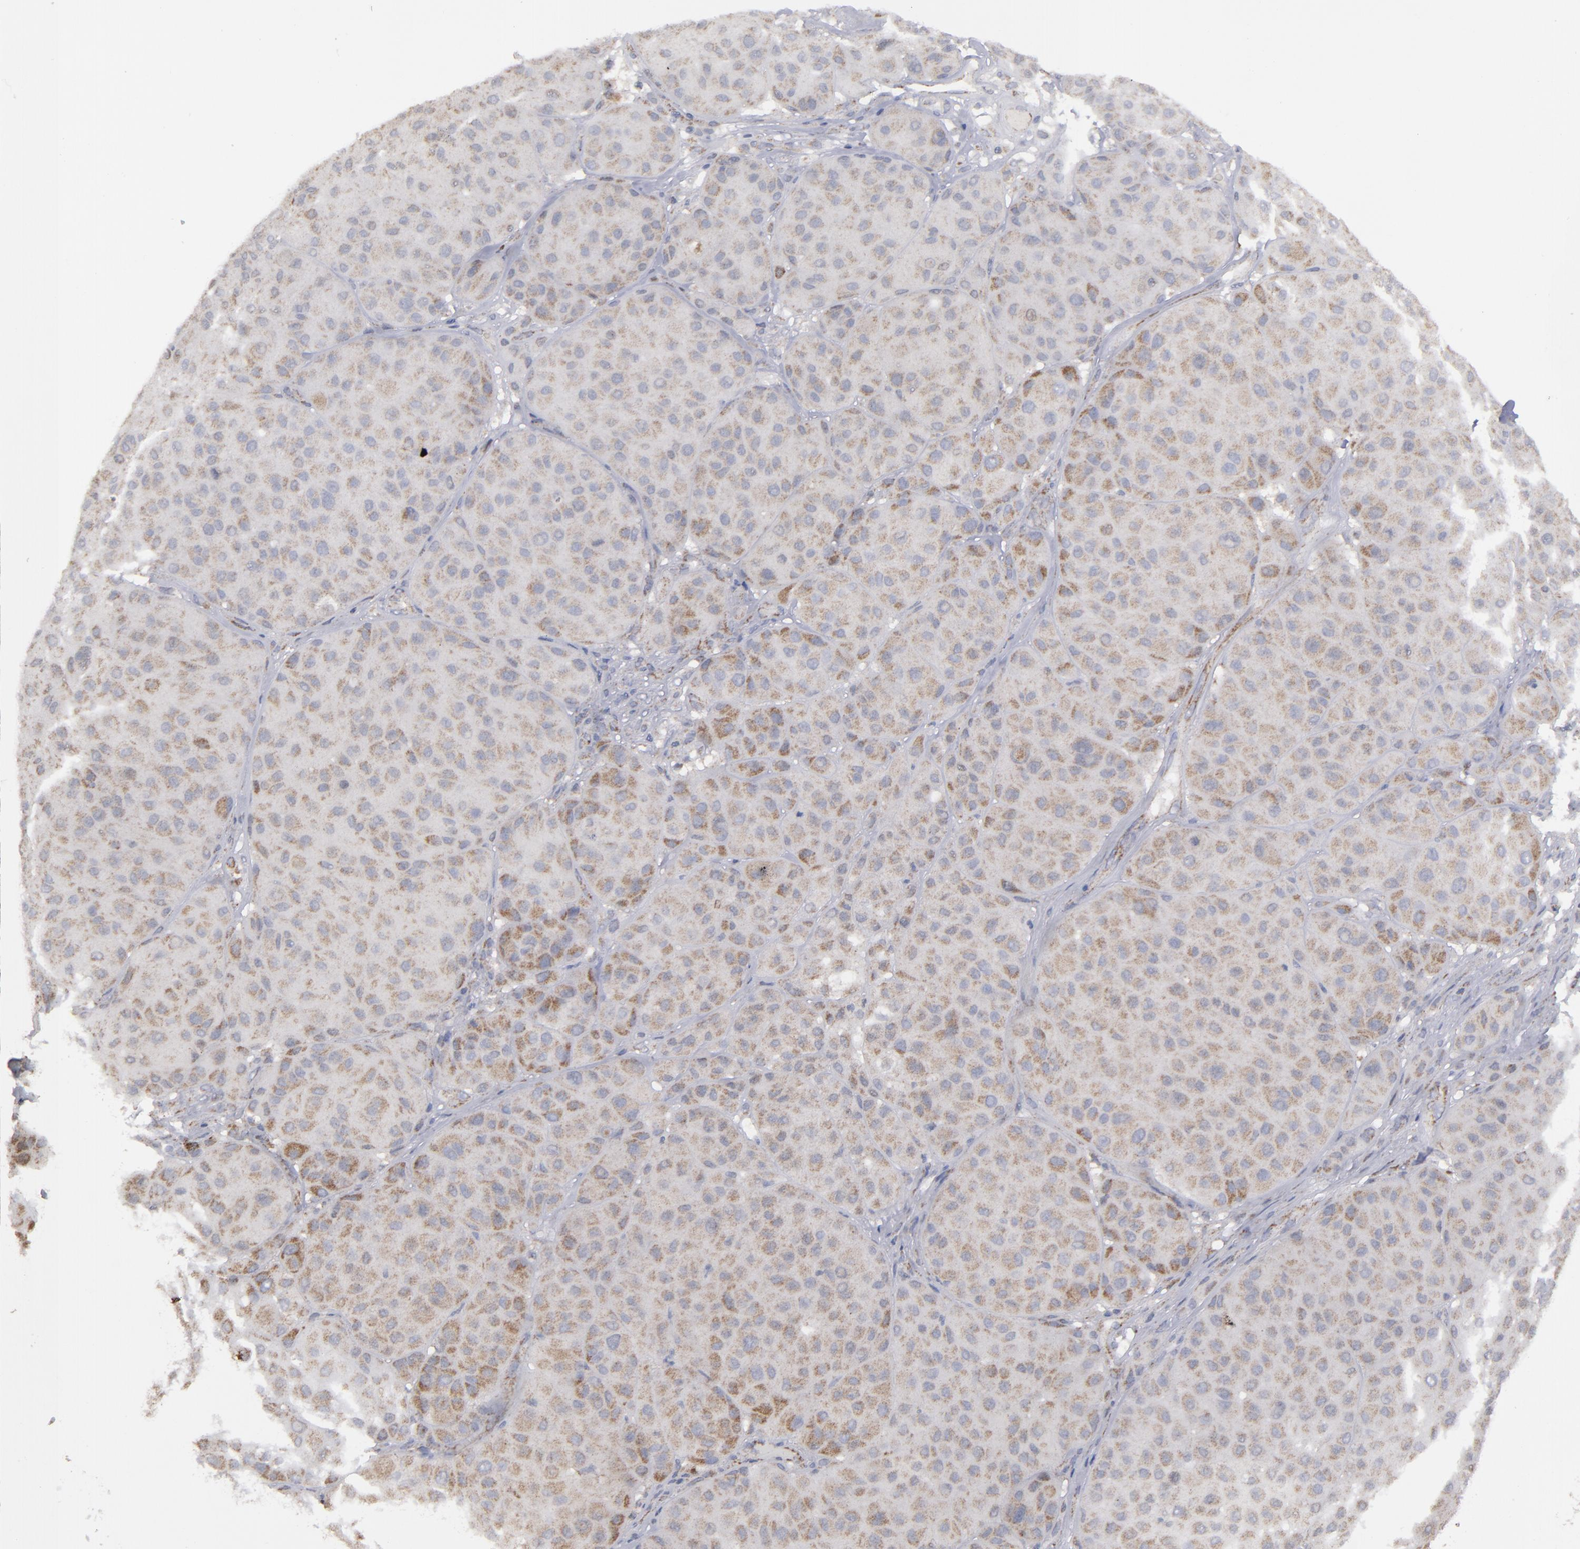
{"staining": {"intensity": "moderate", "quantity": ">75%", "location": "cytoplasmic/membranous"}, "tissue": "melanoma", "cell_type": "Tumor cells", "image_type": "cancer", "snomed": [{"axis": "morphology", "description": "Normal tissue, NOS"}, {"axis": "morphology", "description": "Malignant melanoma, Metastatic site"}, {"axis": "topography", "description": "Skin"}], "caption": "The histopathology image shows immunohistochemical staining of melanoma. There is moderate cytoplasmic/membranous expression is identified in about >75% of tumor cells. (brown staining indicates protein expression, while blue staining denotes nuclei).", "gene": "MYOM2", "patient": {"sex": "male", "age": 41}}